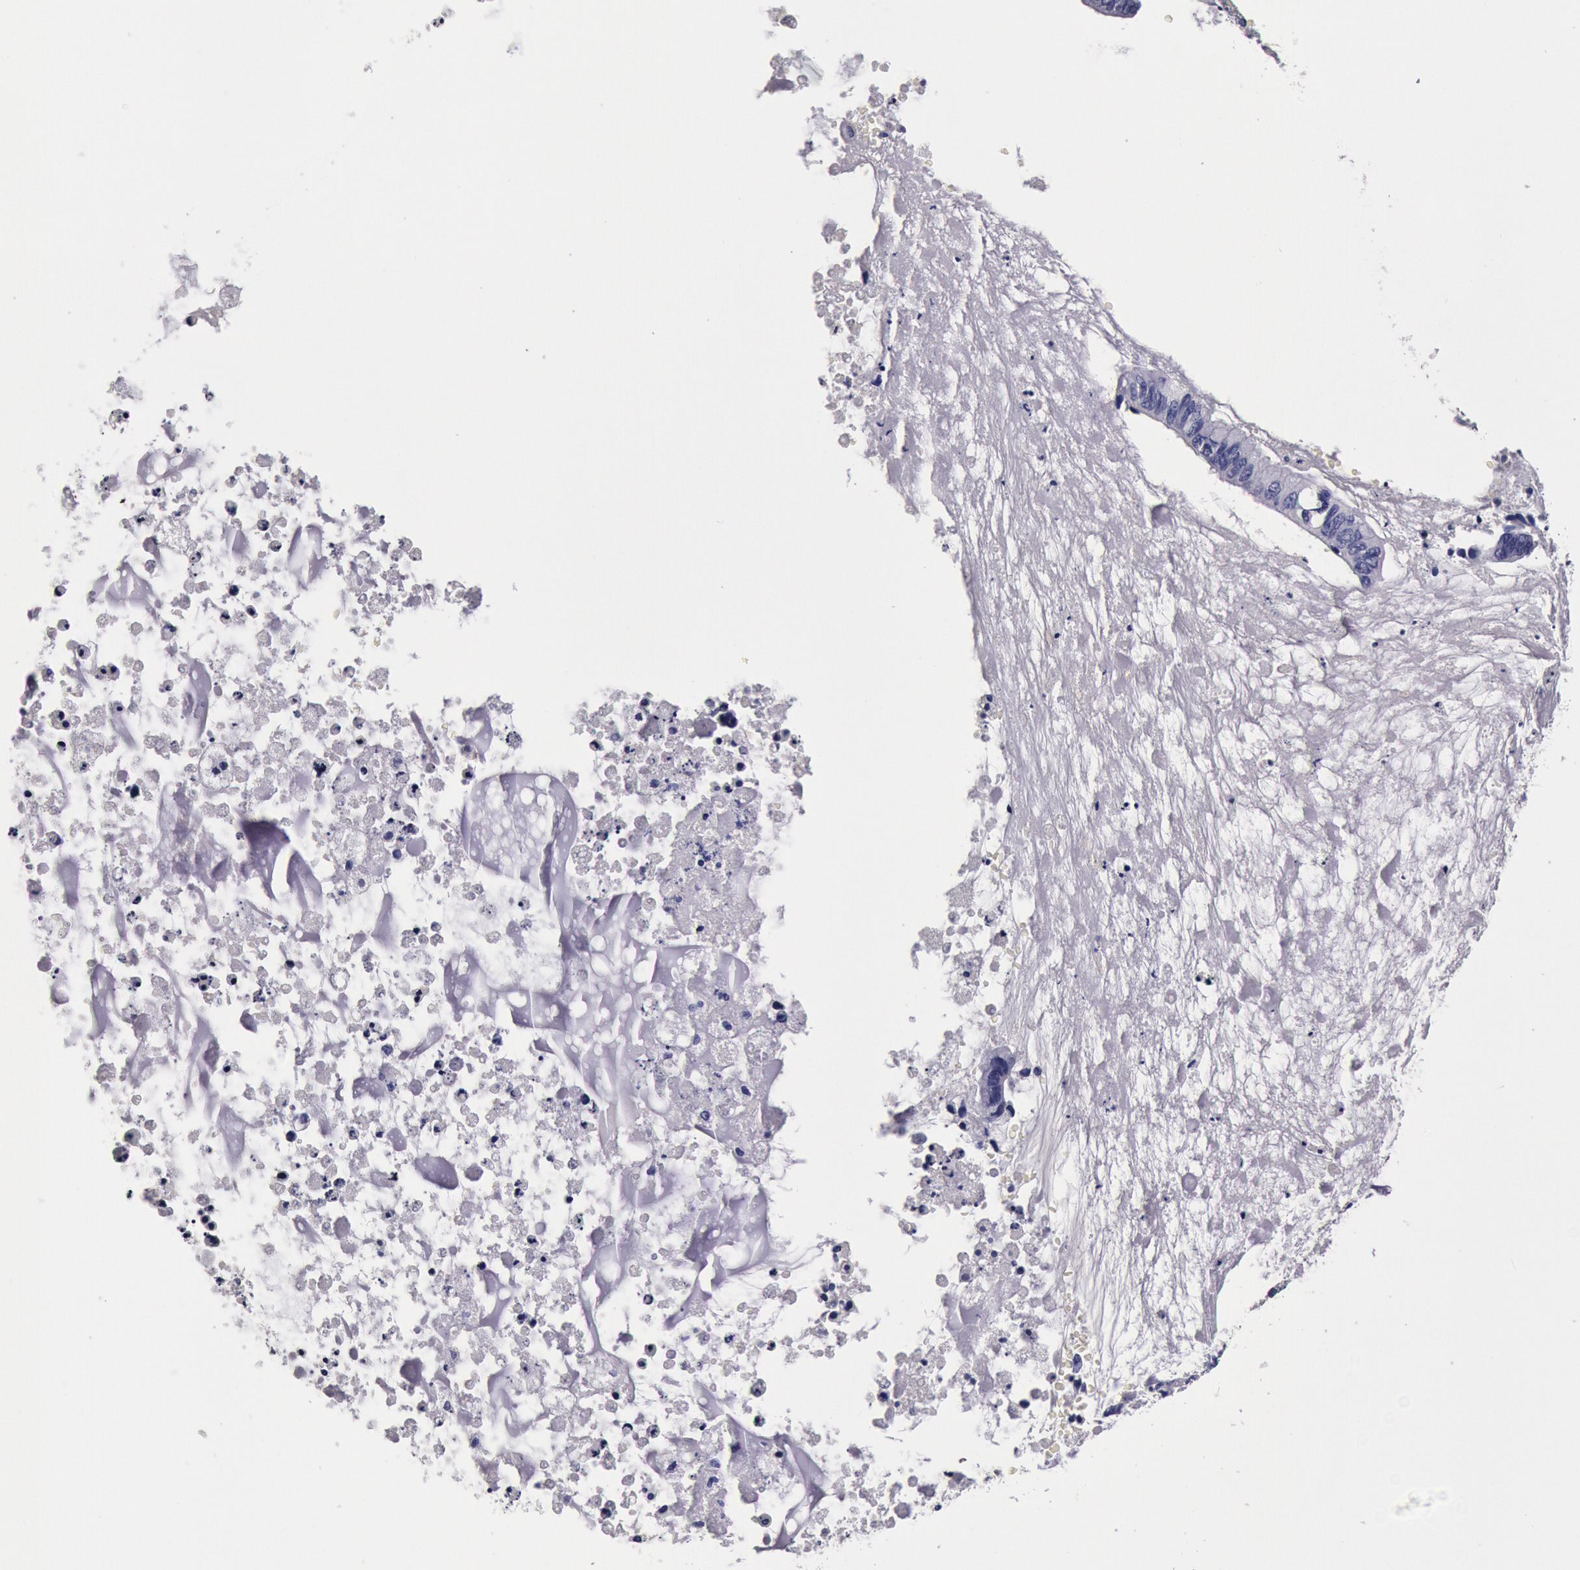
{"staining": {"intensity": "negative", "quantity": "none", "location": "none"}, "tissue": "ovarian cancer", "cell_type": "Tumor cells", "image_type": "cancer", "snomed": [{"axis": "morphology", "description": "Cystadenocarcinoma, mucinous, NOS"}, {"axis": "topography", "description": "Ovary"}], "caption": "An immunohistochemistry (IHC) micrograph of ovarian cancer is shown. There is no staining in tumor cells of ovarian cancer.", "gene": "CCDC22", "patient": {"sex": "female", "age": 36}}